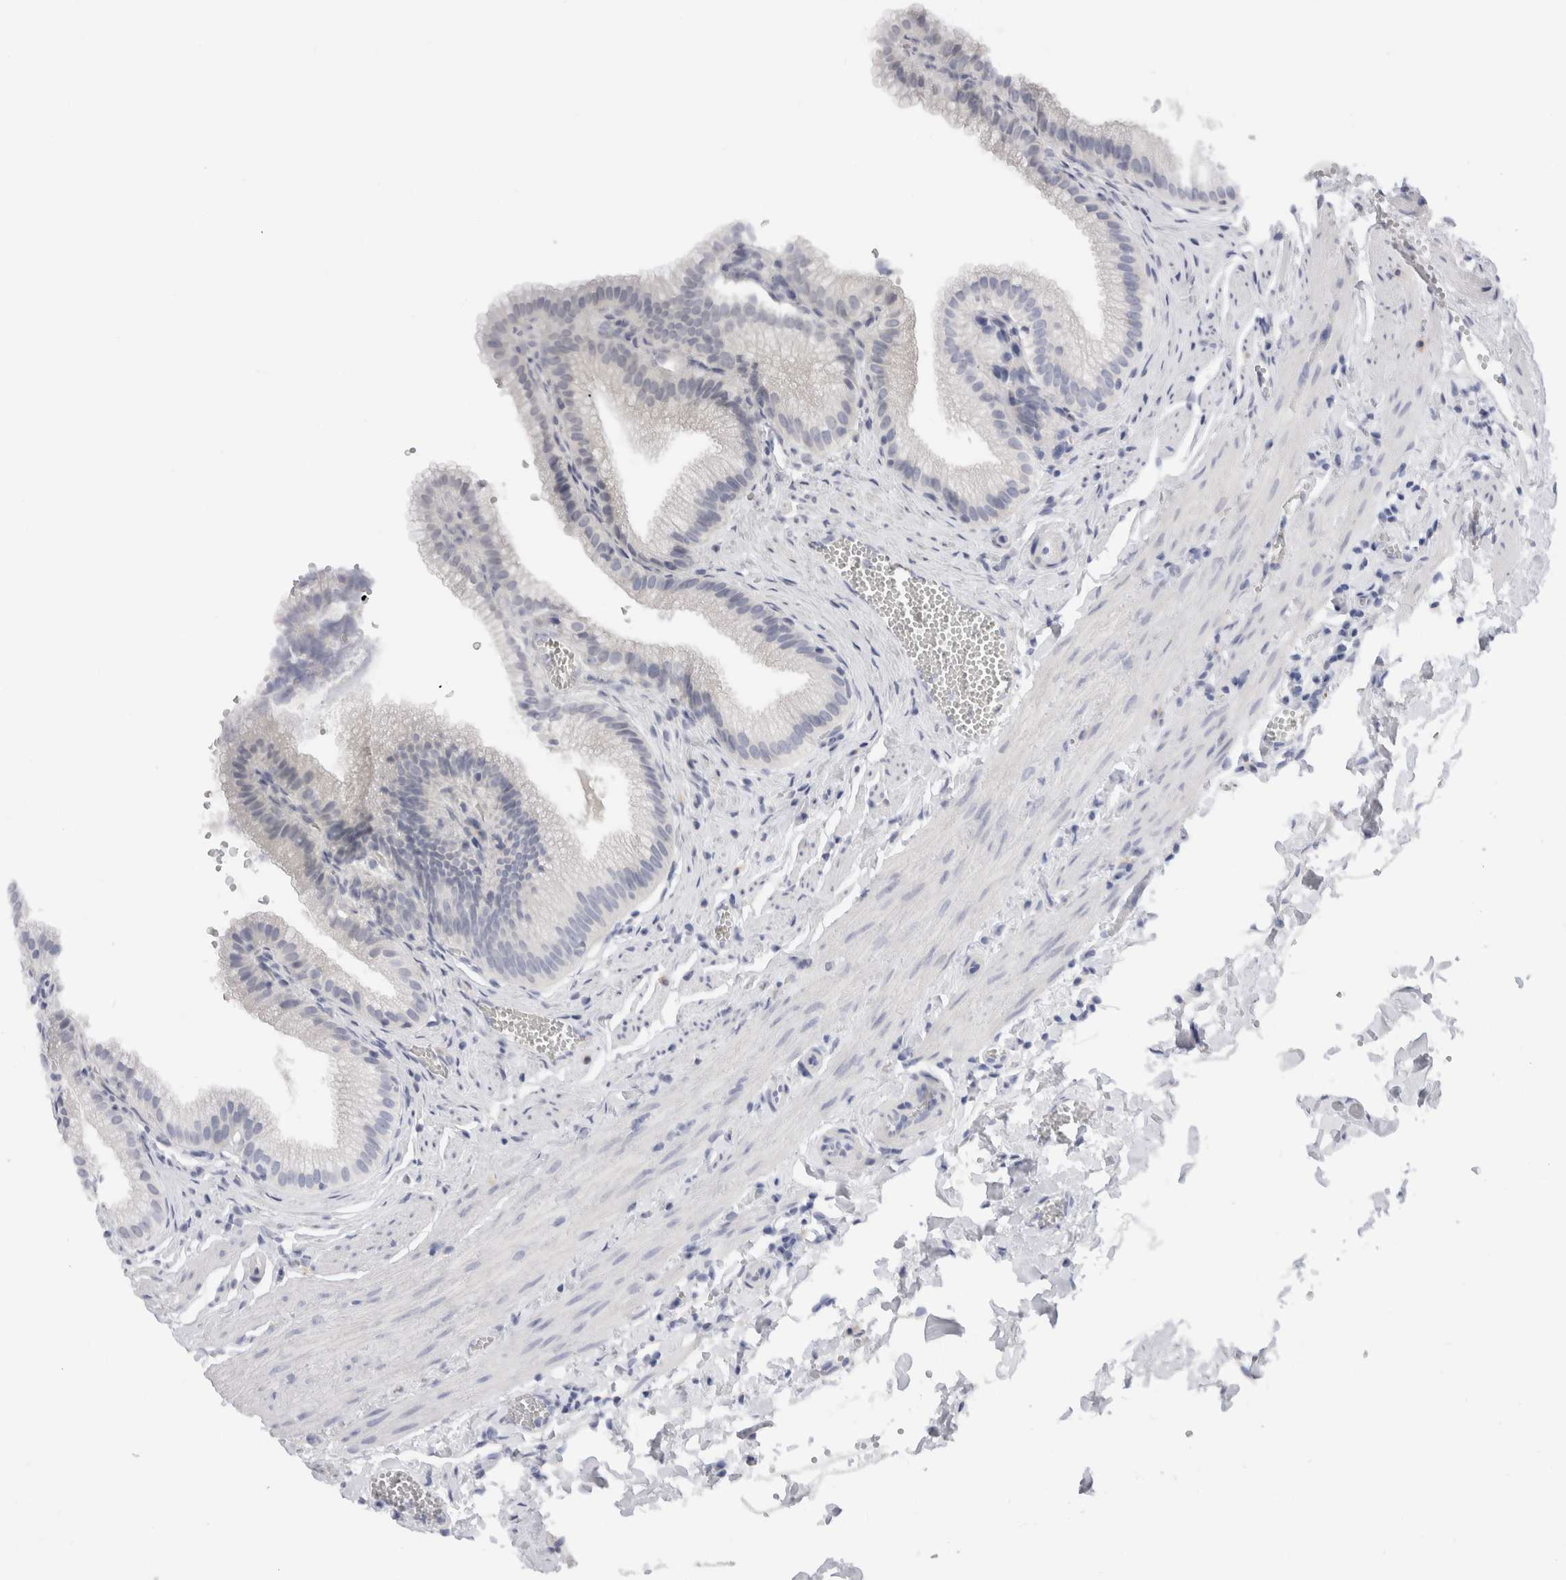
{"staining": {"intensity": "negative", "quantity": "none", "location": "none"}, "tissue": "gallbladder", "cell_type": "Glandular cells", "image_type": "normal", "snomed": [{"axis": "morphology", "description": "Normal tissue, NOS"}, {"axis": "topography", "description": "Gallbladder"}], "caption": "Immunohistochemical staining of normal gallbladder reveals no significant staining in glandular cells.", "gene": "C9orf50", "patient": {"sex": "male", "age": 38}}